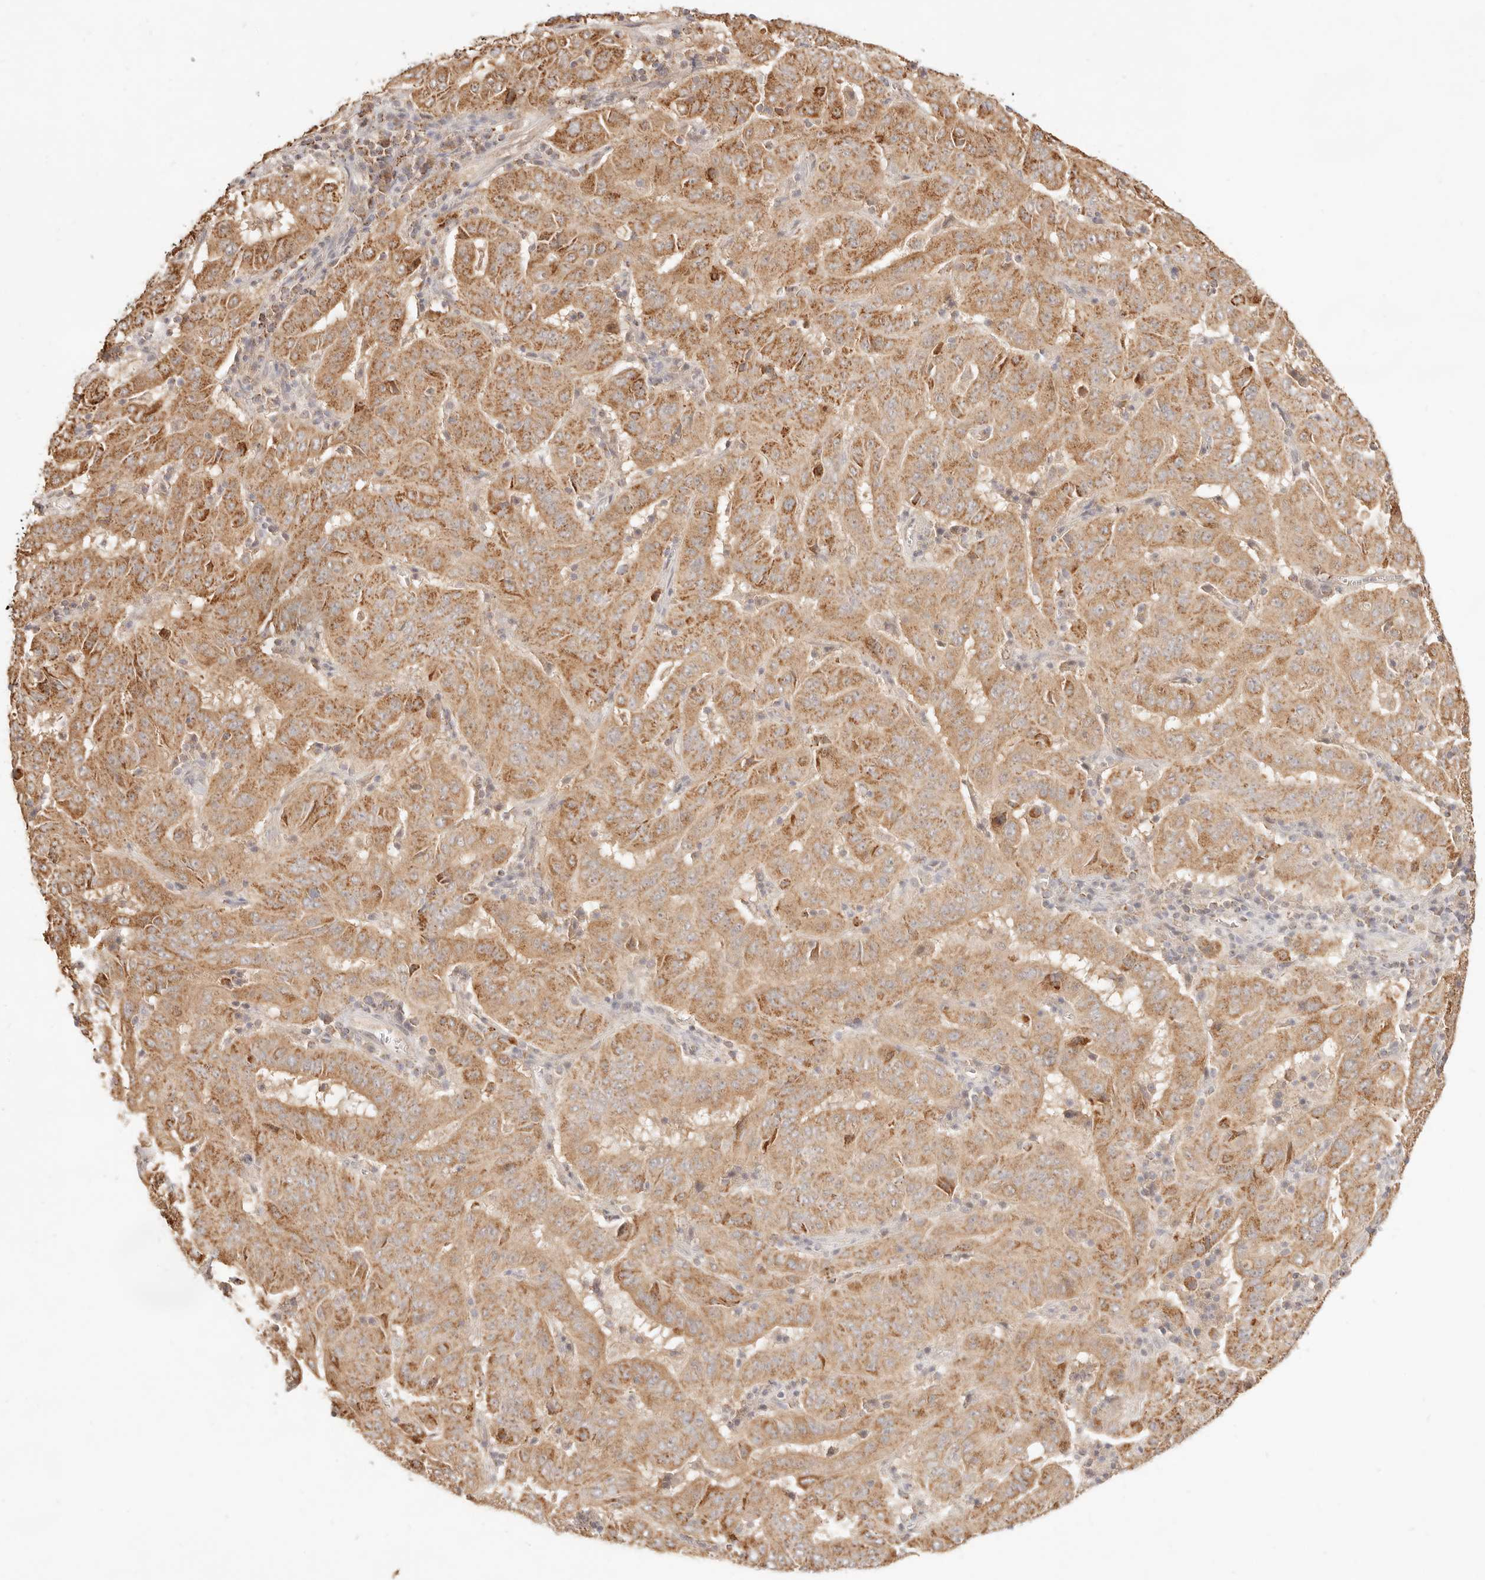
{"staining": {"intensity": "moderate", "quantity": ">75%", "location": "cytoplasmic/membranous"}, "tissue": "pancreatic cancer", "cell_type": "Tumor cells", "image_type": "cancer", "snomed": [{"axis": "morphology", "description": "Adenocarcinoma, NOS"}, {"axis": "topography", "description": "Pancreas"}], "caption": "A brown stain shows moderate cytoplasmic/membranous staining of a protein in human pancreatic adenocarcinoma tumor cells.", "gene": "CPLANE2", "patient": {"sex": "male", "age": 63}}